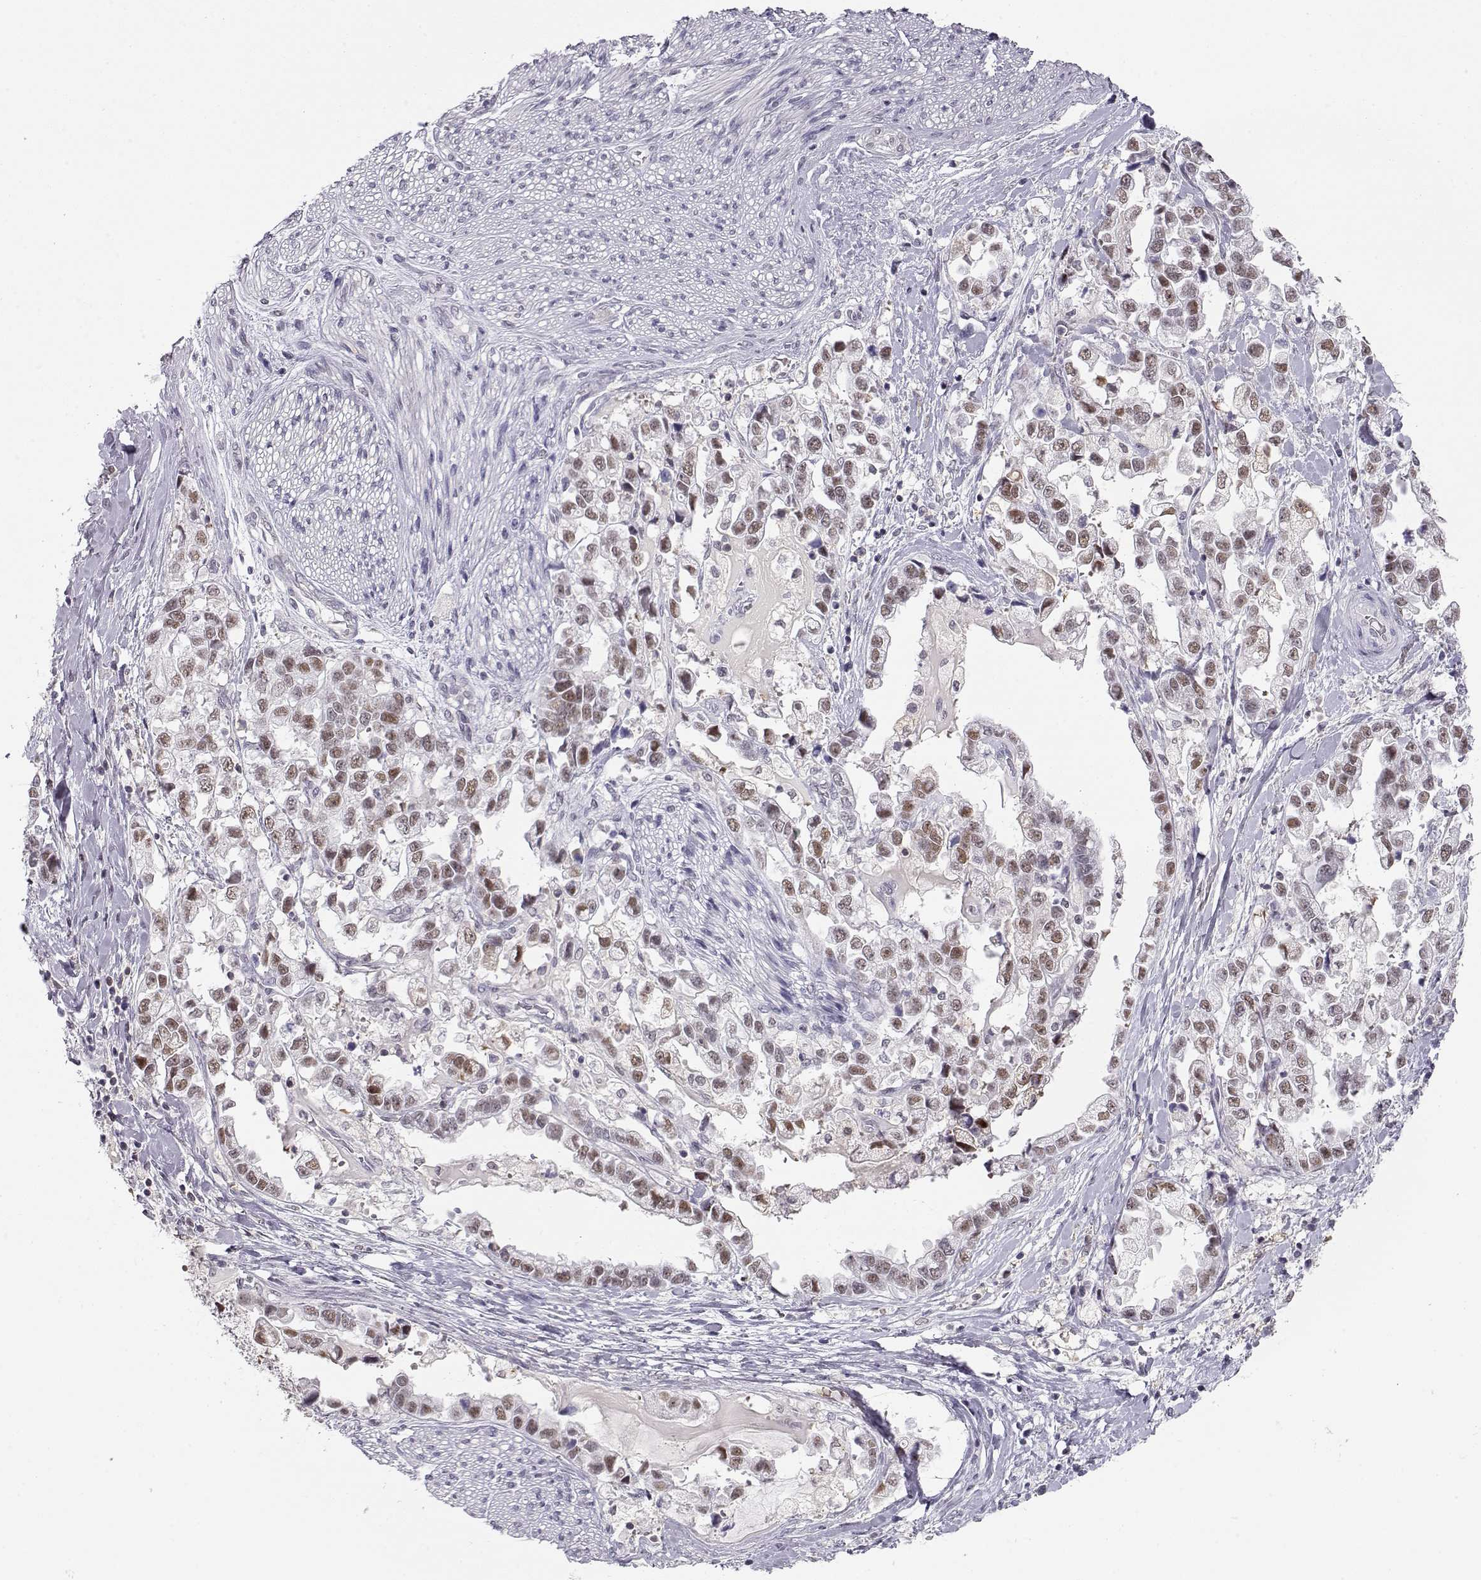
{"staining": {"intensity": "weak", "quantity": ">75%", "location": "nuclear"}, "tissue": "stomach cancer", "cell_type": "Tumor cells", "image_type": "cancer", "snomed": [{"axis": "morphology", "description": "Adenocarcinoma, NOS"}, {"axis": "topography", "description": "Stomach"}], "caption": "An image of human stomach adenocarcinoma stained for a protein reveals weak nuclear brown staining in tumor cells. (Brightfield microscopy of DAB IHC at high magnification).", "gene": "TEPP", "patient": {"sex": "male", "age": 59}}